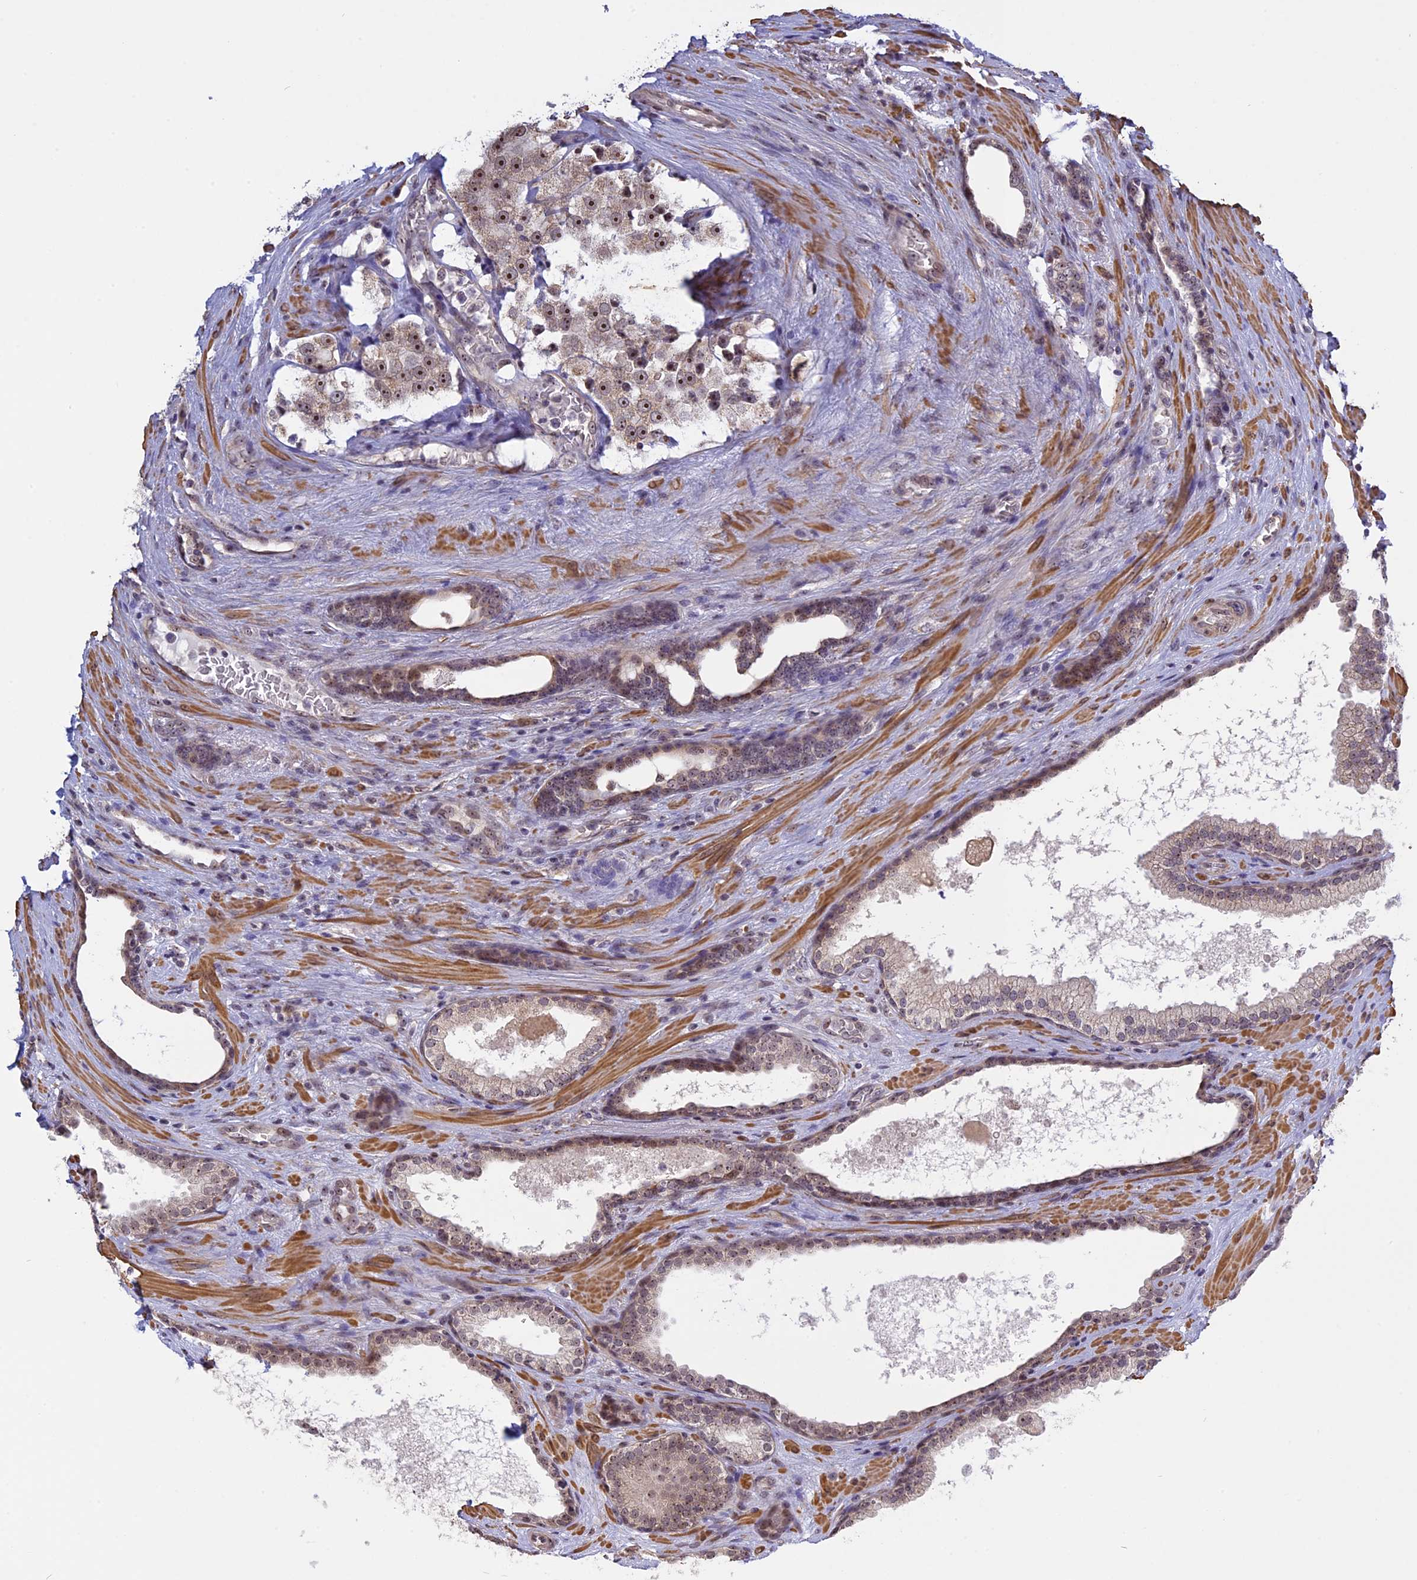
{"staining": {"intensity": "moderate", "quantity": "25%-75%", "location": "nuclear"}, "tissue": "prostate cancer", "cell_type": "Tumor cells", "image_type": "cancer", "snomed": [{"axis": "morphology", "description": "Adenocarcinoma, High grade"}, {"axis": "topography", "description": "Prostate"}], "caption": "IHC photomicrograph of human prostate cancer stained for a protein (brown), which demonstrates medium levels of moderate nuclear staining in approximately 25%-75% of tumor cells.", "gene": "MGA", "patient": {"sex": "male", "age": 70}}